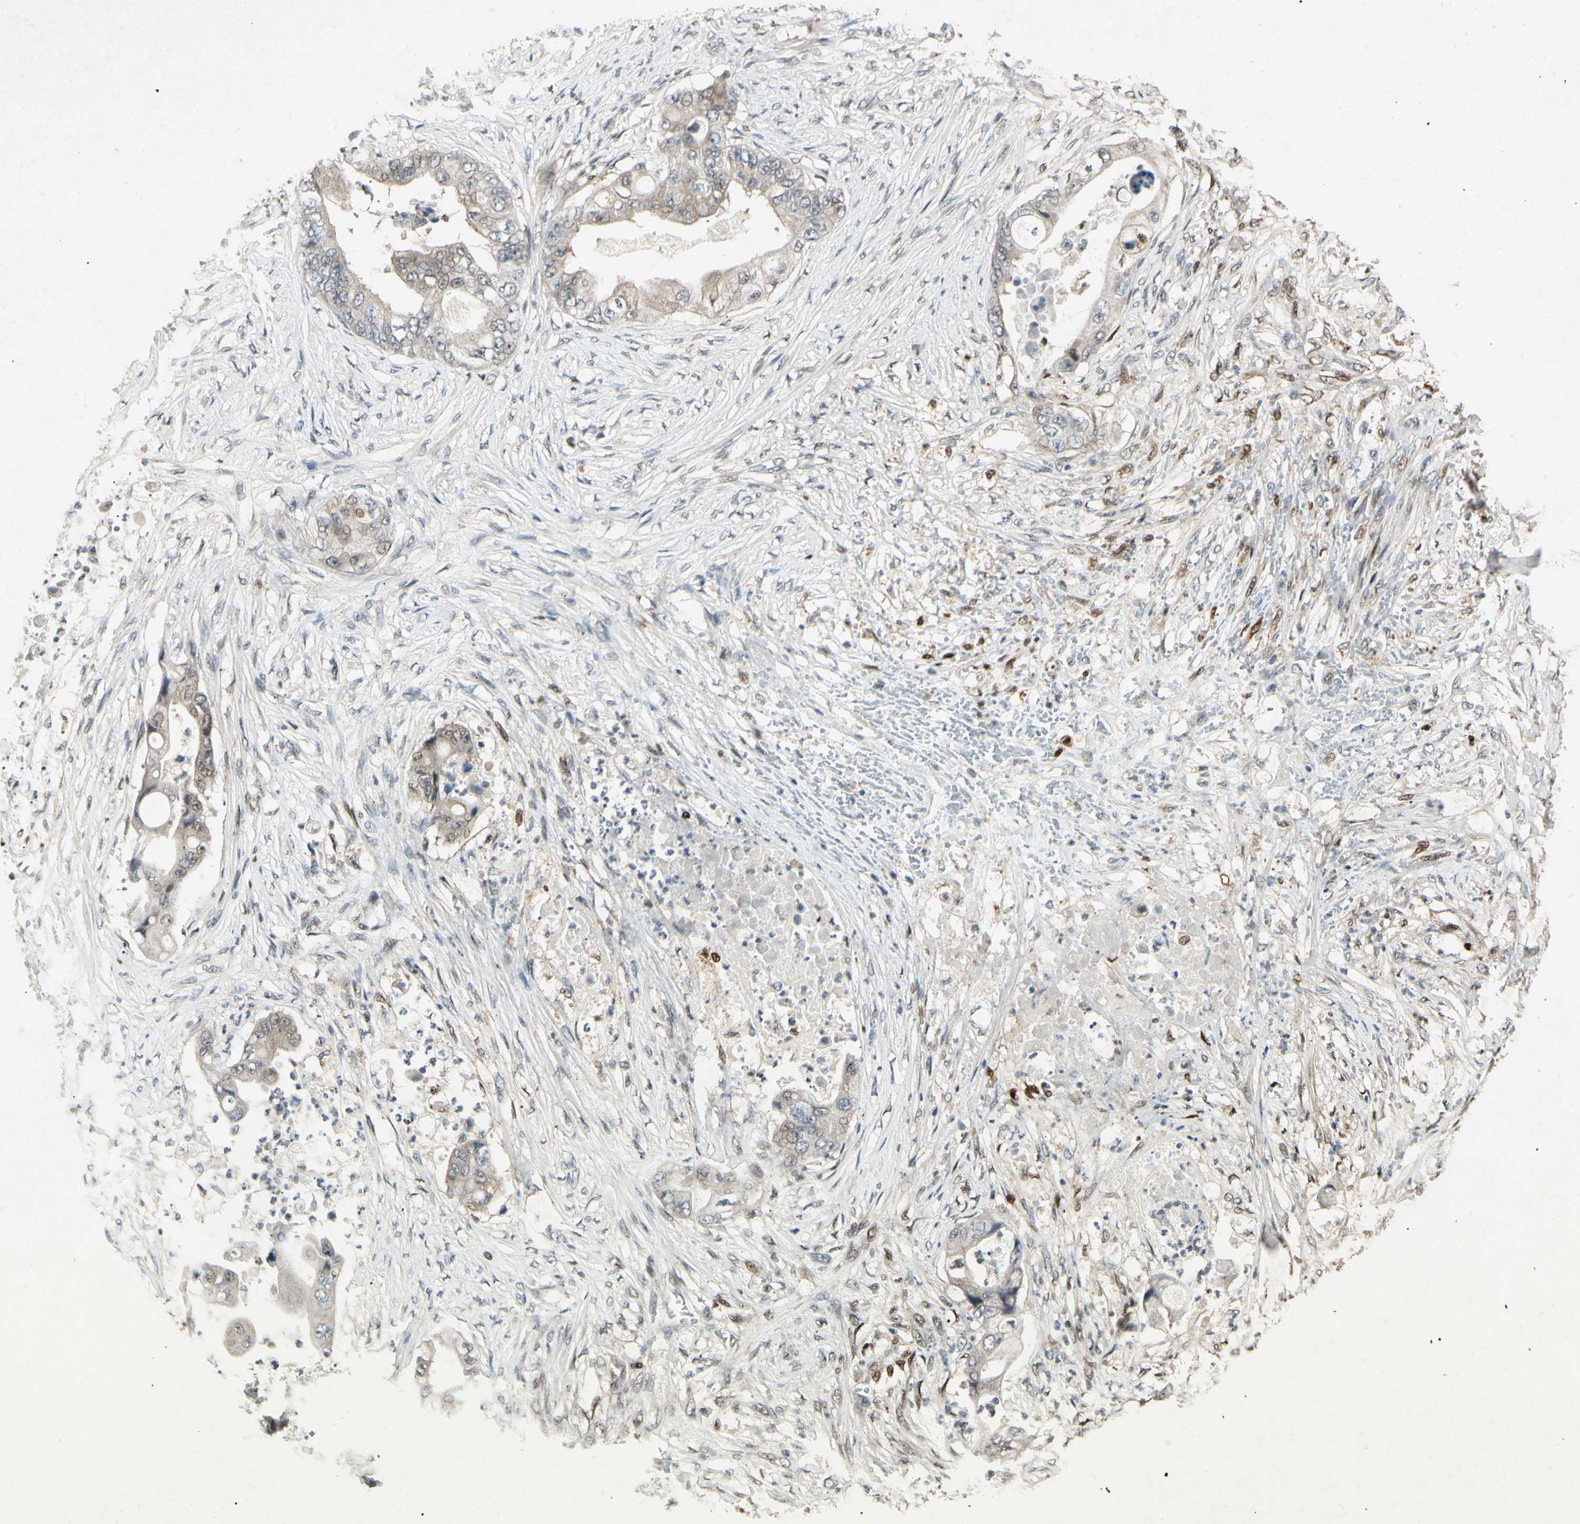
{"staining": {"intensity": "weak", "quantity": "25%-75%", "location": "cytoplasmic/membranous"}, "tissue": "stomach cancer", "cell_type": "Tumor cells", "image_type": "cancer", "snomed": [{"axis": "morphology", "description": "Adenocarcinoma, NOS"}, {"axis": "topography", "description": "Stomach"}], "caption": "Immunohistochemical staining of human stomach adenocarcinoma exhibits low levels of weak cytoplasmic/membranous protein positivity in about 25%-75% of tumor cells.", "gene": "HSPA1B", "patient": {"sex": "female", "age": 73}}